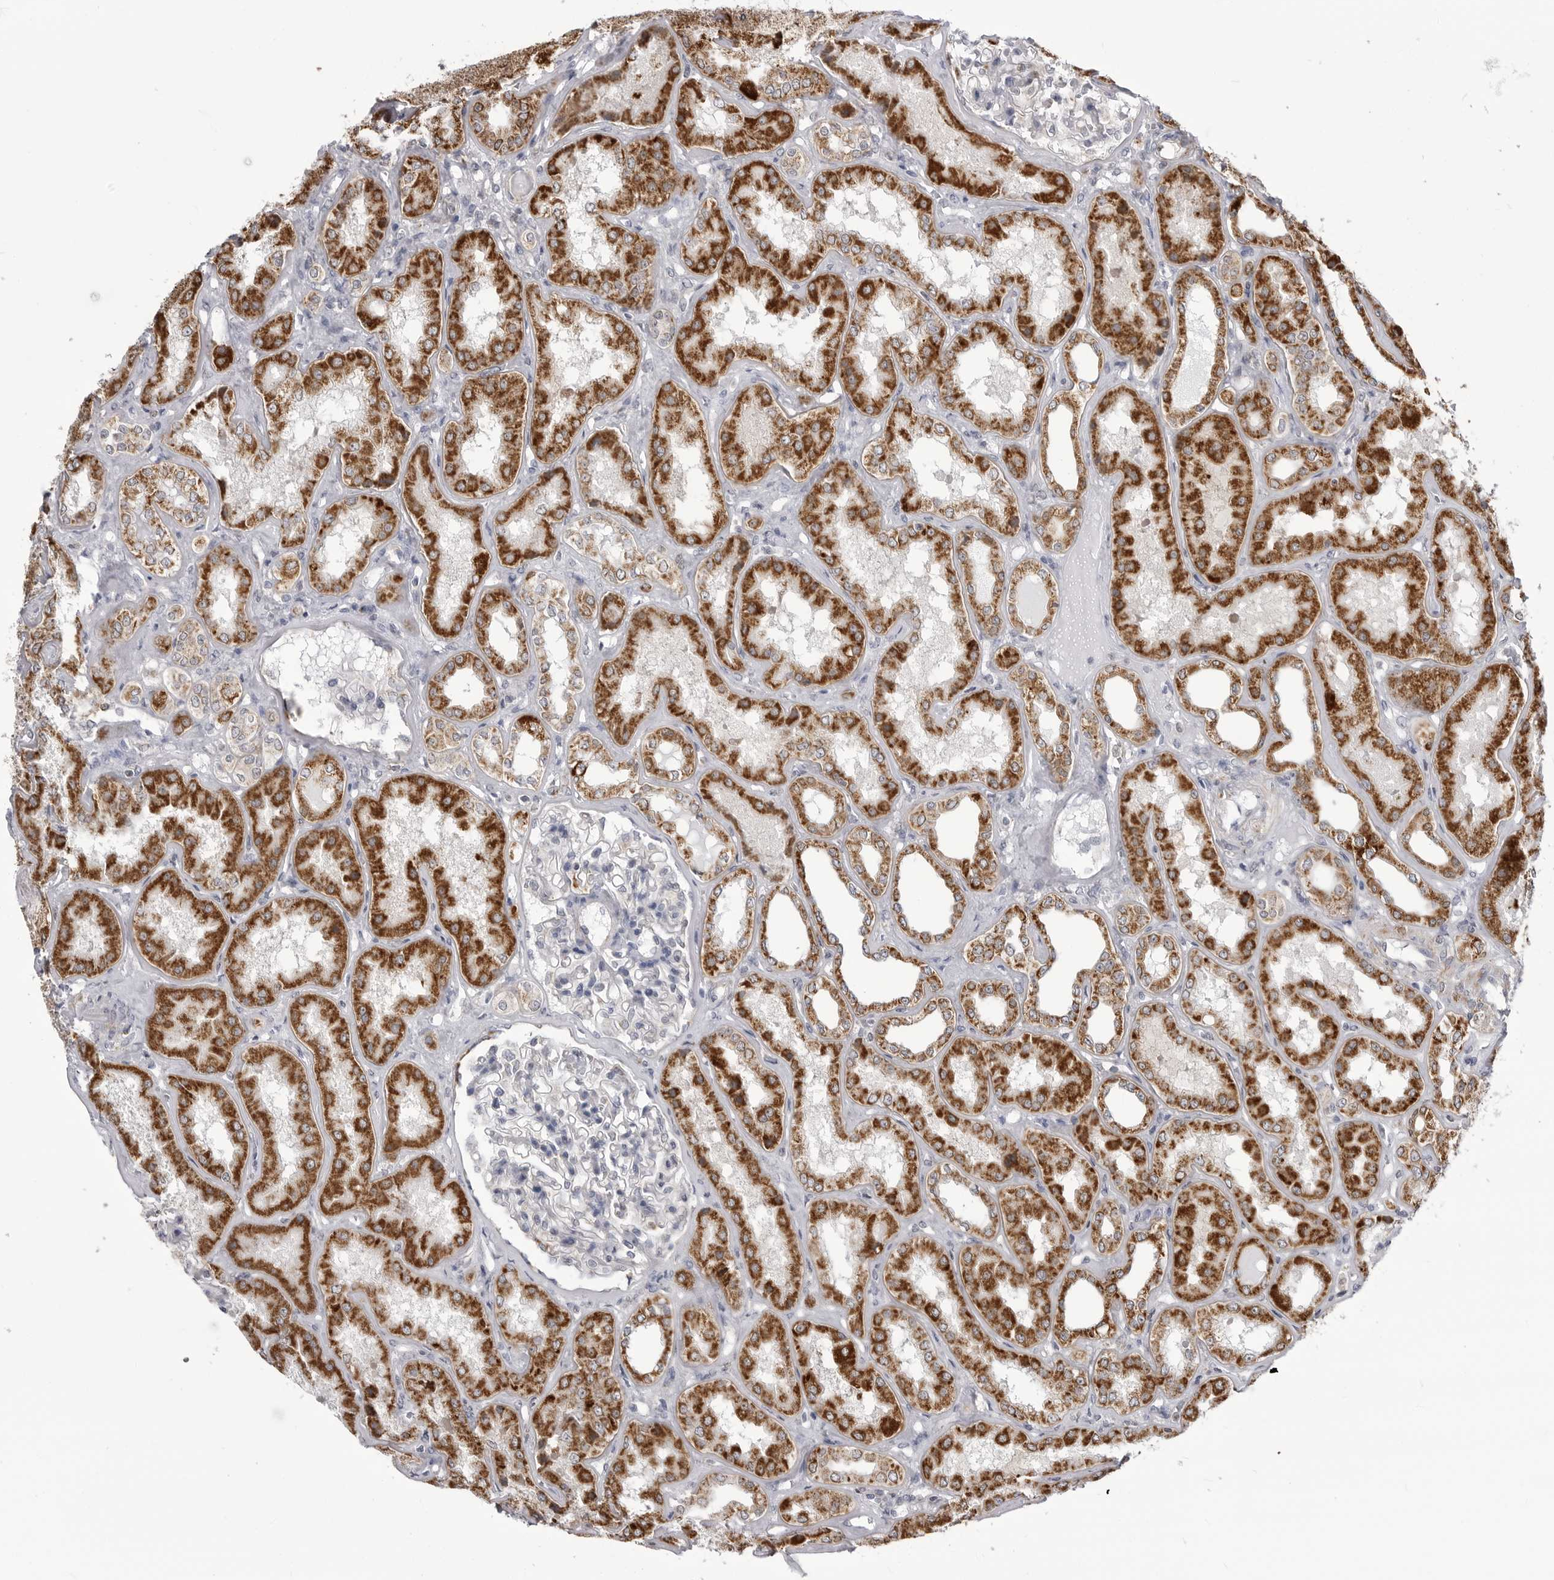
{"staining": {"intensity": "negative", "quantity": "none", "location": "none"}, "tissue": "kidney", "cell_type": "Cells in glomeruli", "image_type": "normal", "snomed": [{"axis": "morphology", "description": "Normal tissue, NOS"}, {"axis": "topography", "description": "Kidney"}], "caption": "The micrograph demonstrates no significant expression in cells in glomeruli of kidney.", "gene": "FH", "patient": {"sex": "female", "age": 56}}